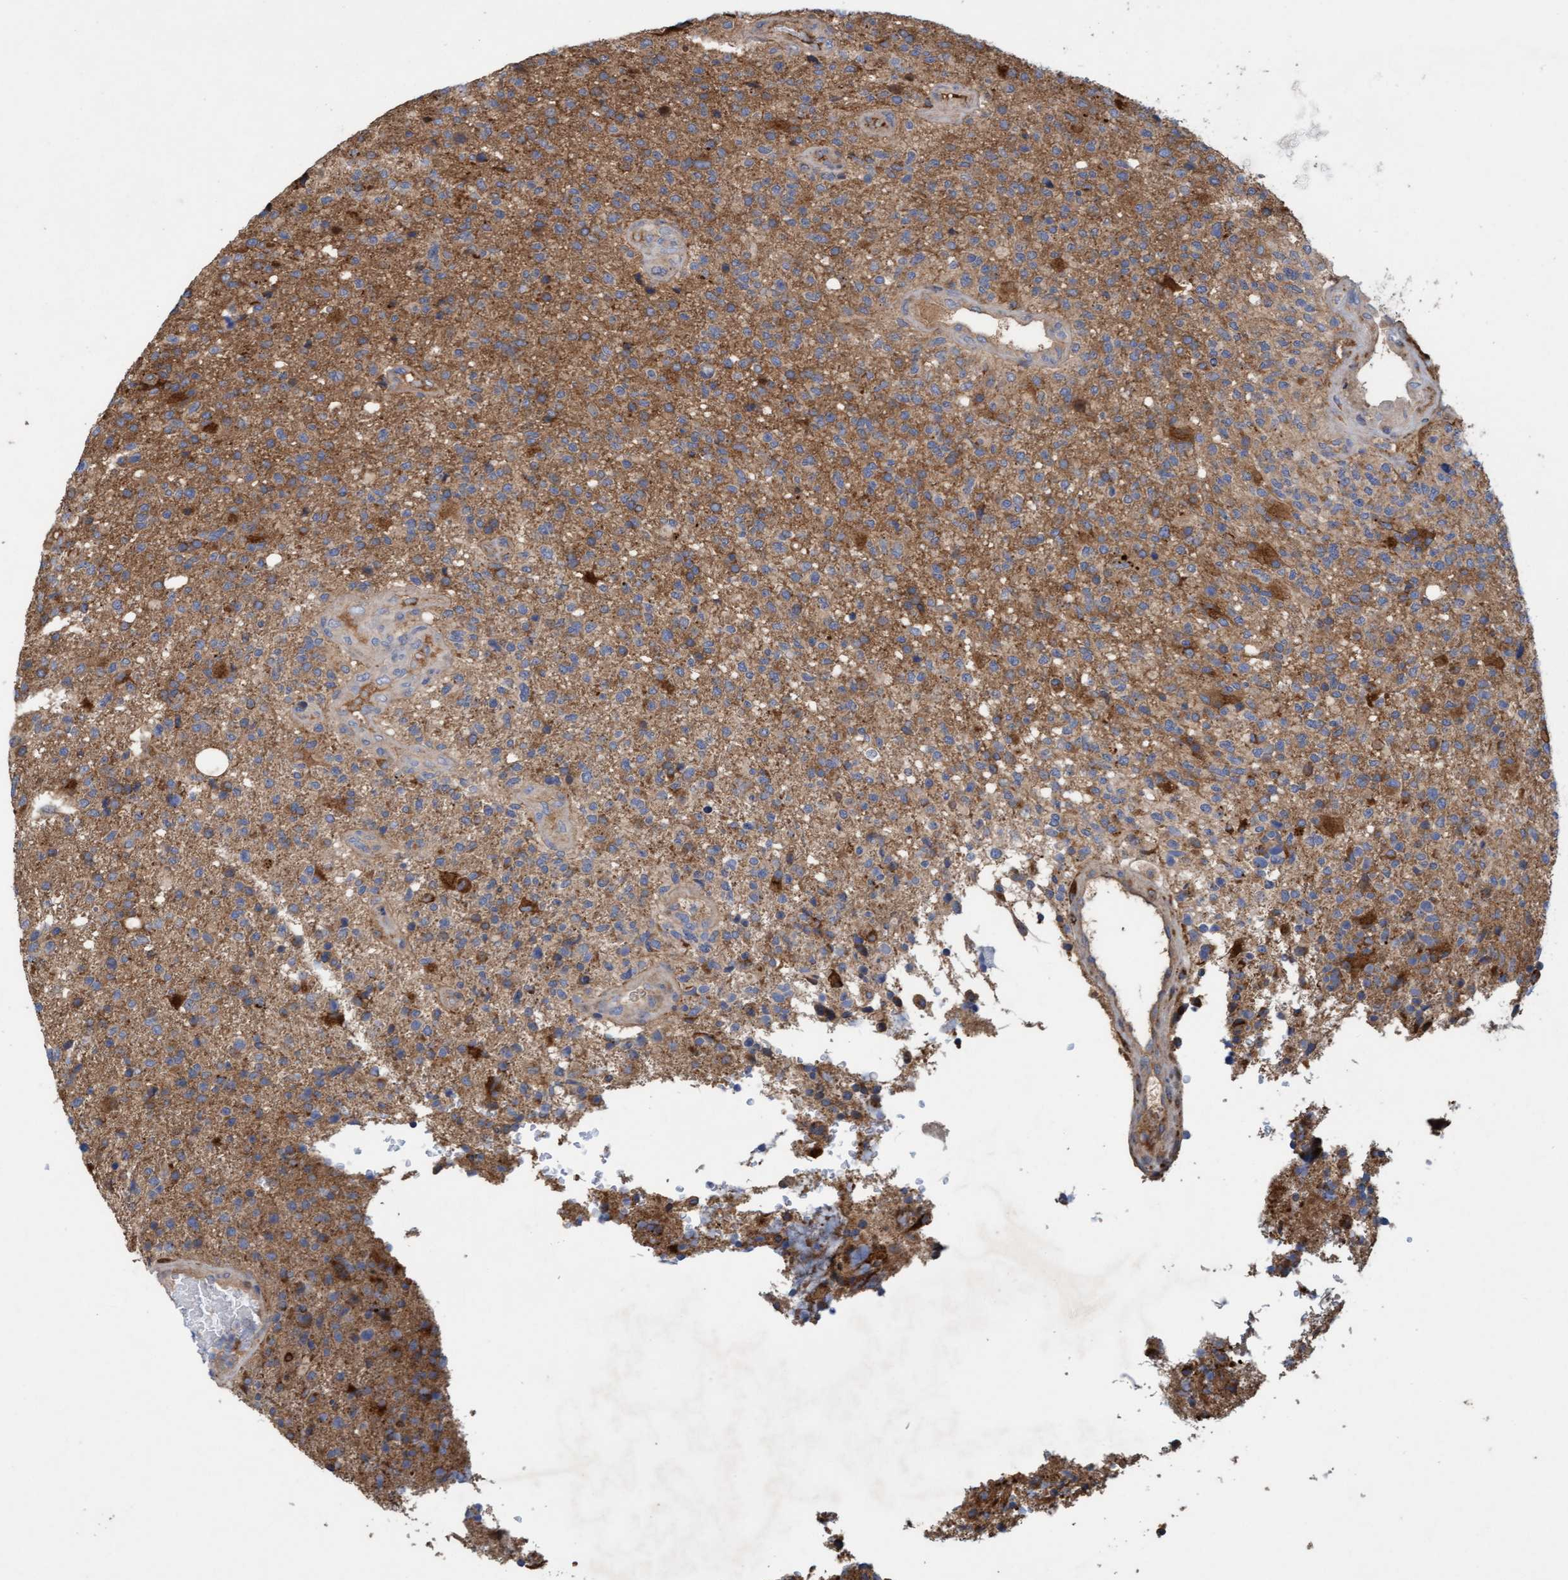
{"staining": {"intensity": "moderate", "quantity": "25%-75%", "location": "cytoplasmic/membranous"}, "tissue": "glioma", "cell_type": "Tumor cells", "image_type": "cancer", "snomed": [{"axis": "morphology", "description": "Glioma, malignant, High grade"}, {"axis": "topography", "description": "Brain"}], "caption": "Moderate cytoplasmic/membranous expression for a protein is present in approximately 25%-75% of tumor cells of glioma using IHC.", "gene": "DDHD2", "patient": {"sex": "male", "age": 72}}